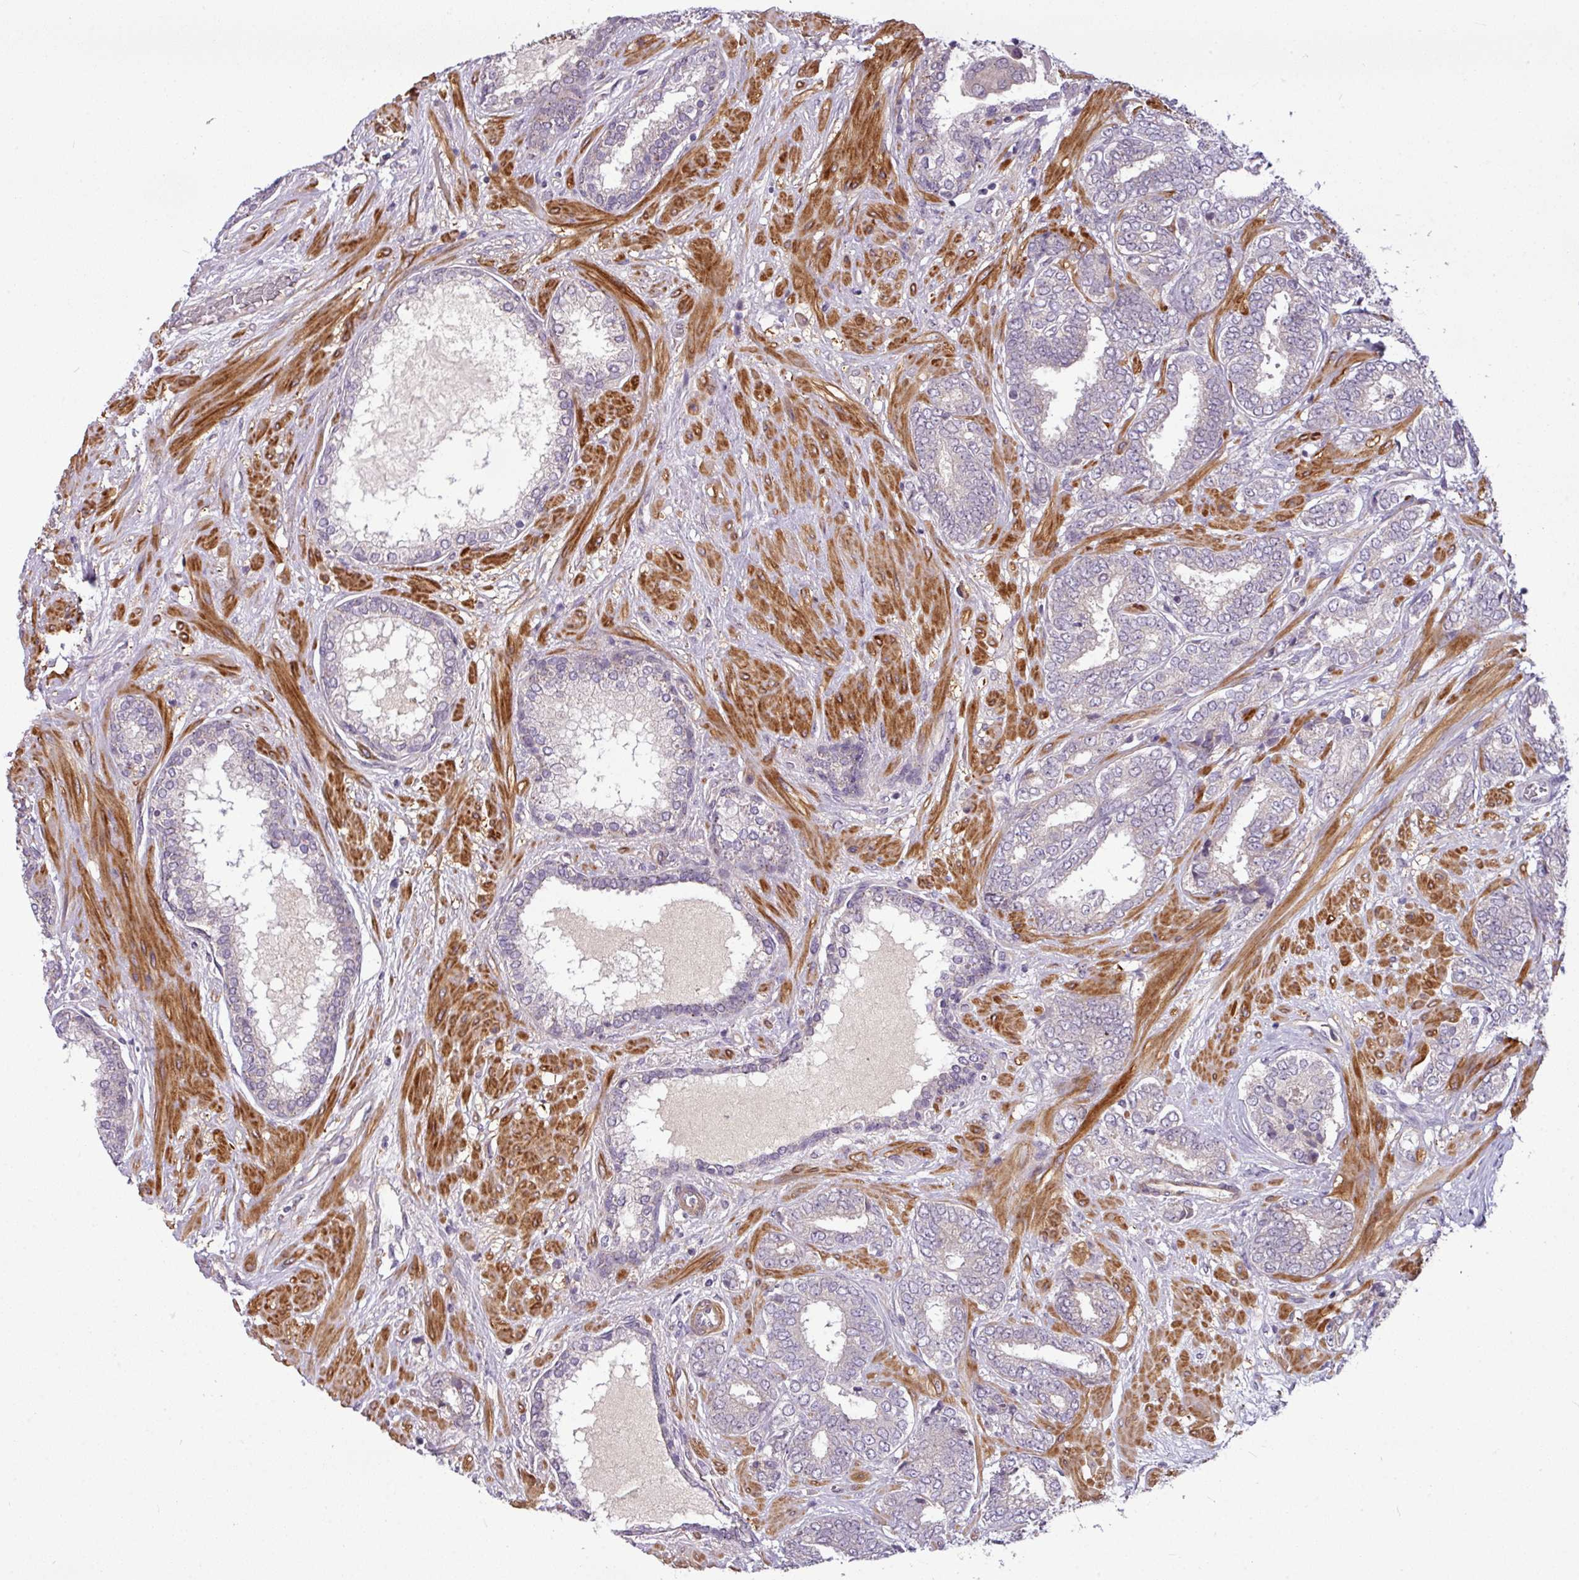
{"staining": {"intensity": "negative", "quantity": "none", "location": "none"}, "tissue": "prostate cancer", "cell_type": "Tumor cells", "image_type": "cancer", "snomed": [{"axis": "morphology", "description": "Adenocarcinoma, High grade"}, {"axis": "topography", "description": "Prostate"}], "caption": "Immunohistochemistry image of neoplastic tissue: human prostate adenocarcinoma (high-grade) stained with DAB shows no significant protein staining in tumor cells.", "gene": "ZNF35", "patient": {"sex": "male", "age": 72}}